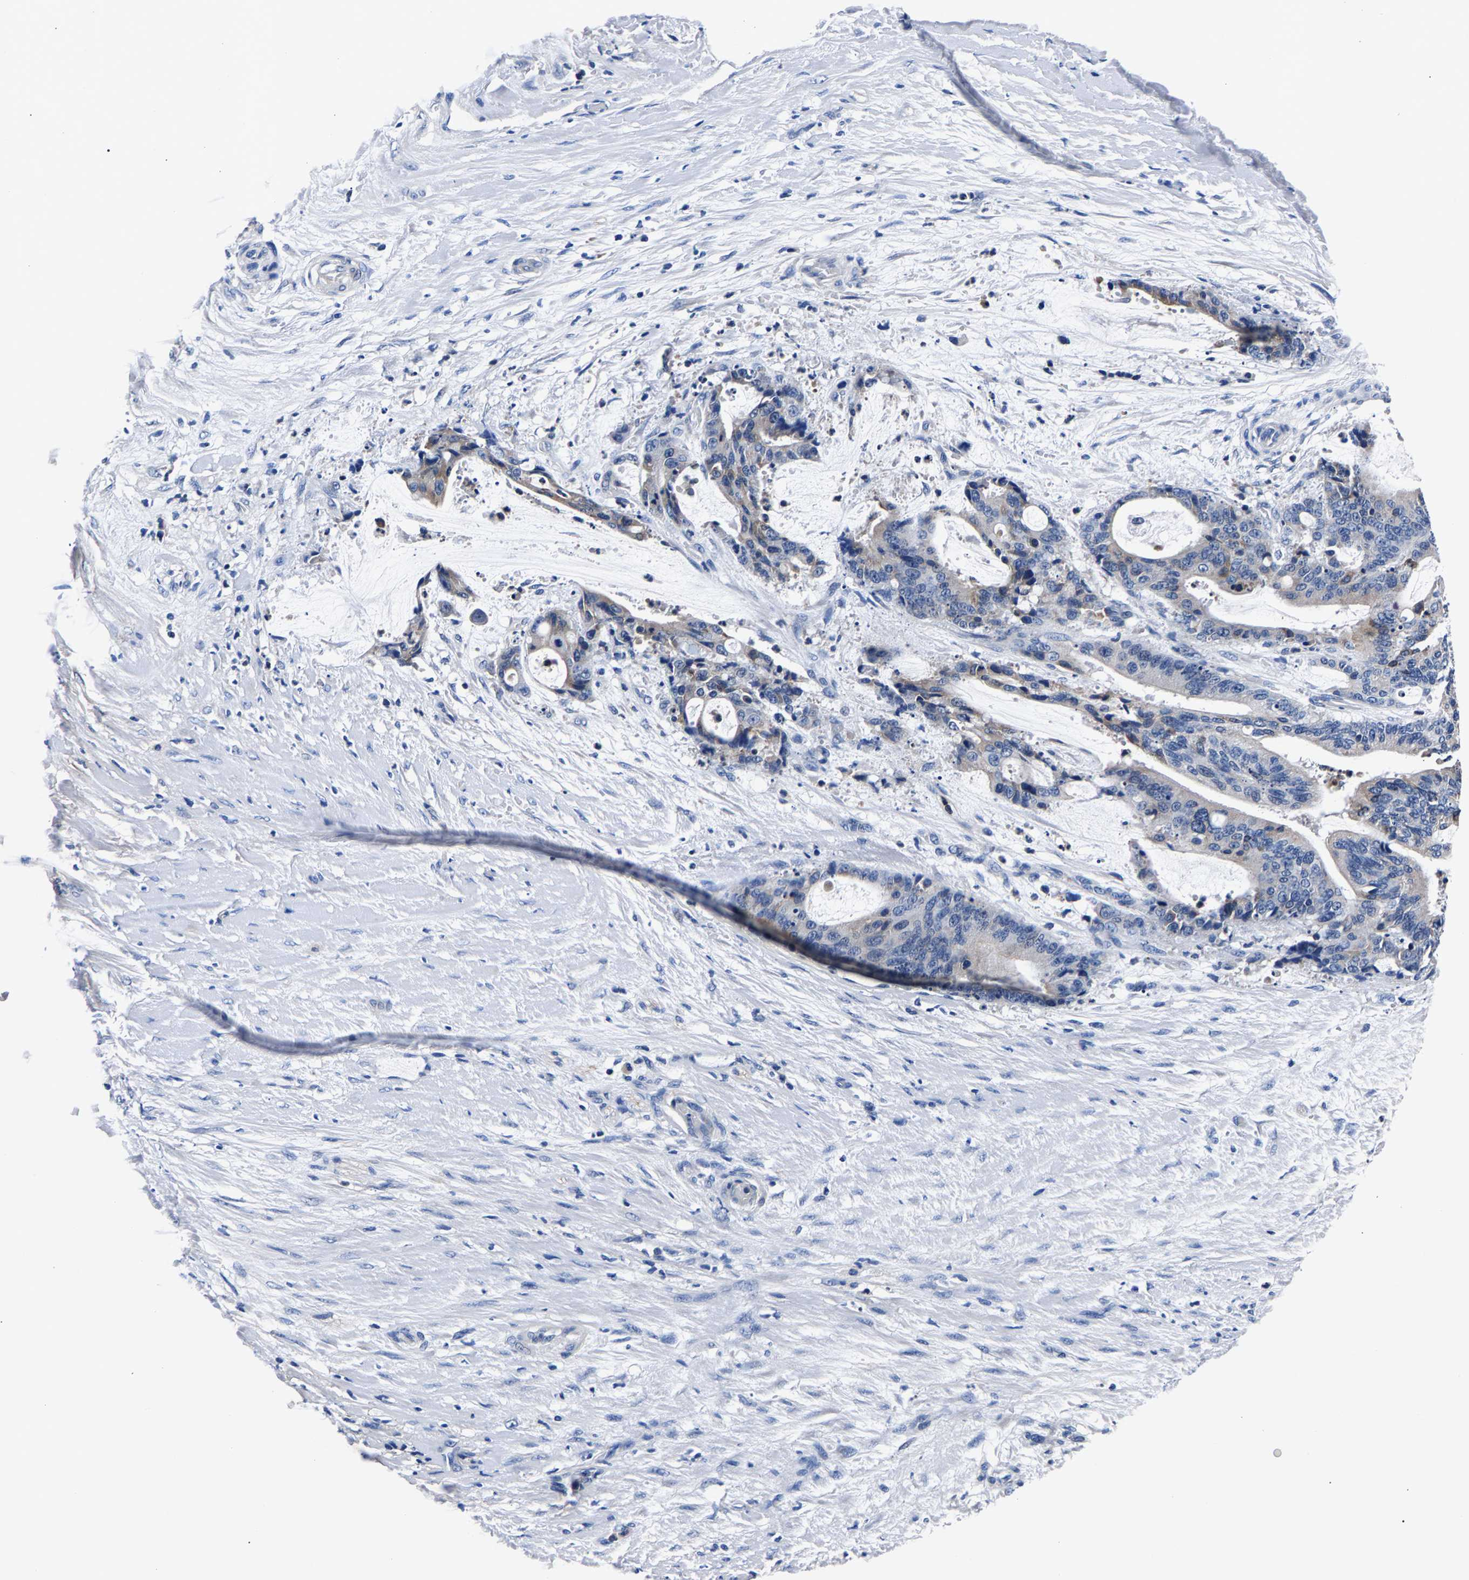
{"staining": {"intensity": "moderate", "quantity": "25%-75%", "location": "cytoplasmic/membranous"}, "tissue": "liver cancer", "cell_type": "Tumor cells", "image_type": "cancer", "snomed": [{"axis": "morphology", "description": "Normal tissue, NOS"}, {"axis": "morphology", "description": "Cholangiocarcinoma"}, {"axis": "topography", "description": "Liver"}, {"axis": "topography", "description": "Peripheral nerve tissue"}], "caption": "Liver cholangiocarcinoma was stained to show a protein in brown. There is medium levels of moderate cytoplasmic/membranous staining in approximately 25%-75% of tumor cells.", "gene": "PHF24", "patient": {"sex": "female", "age": 73}}